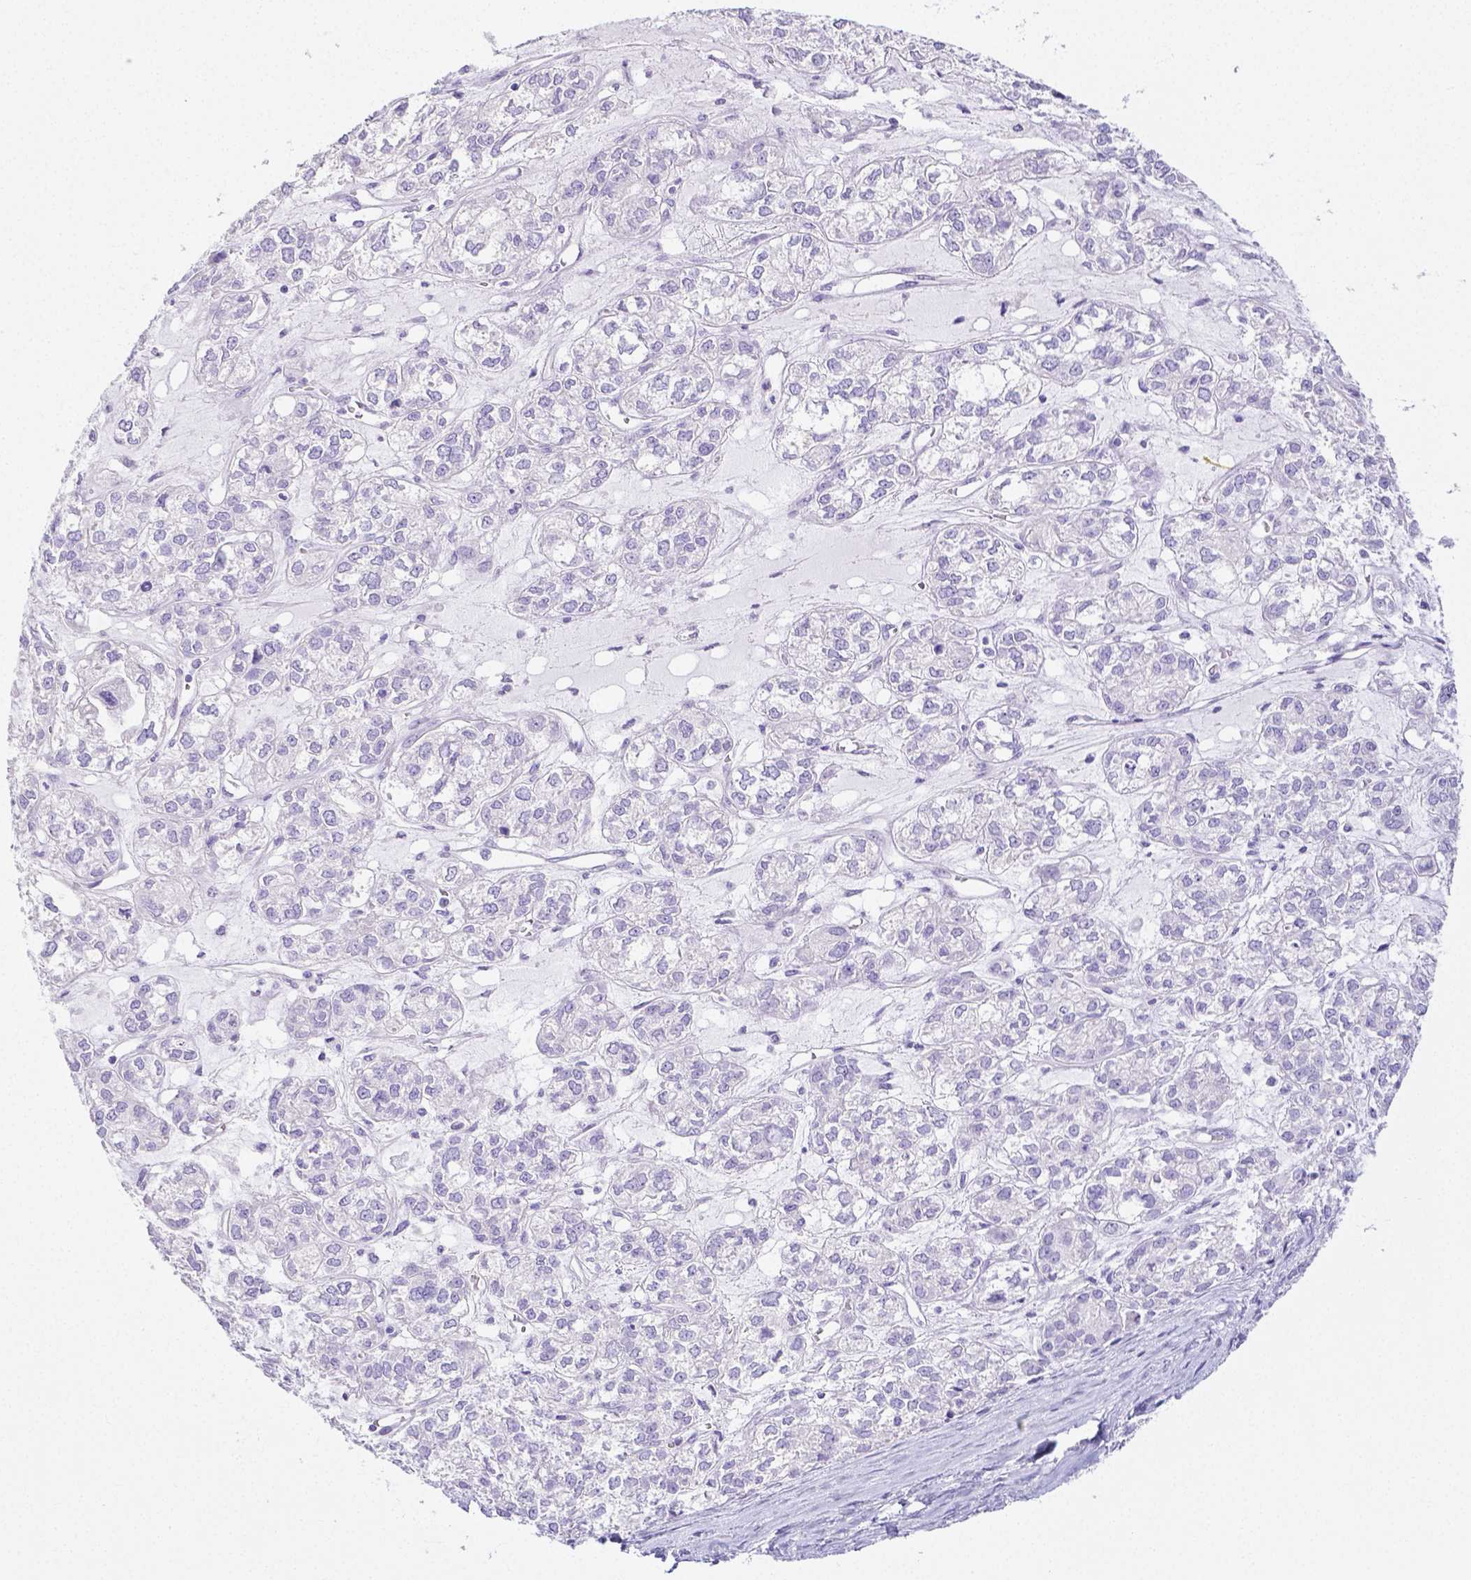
{"staining": {"intensity": "negative", "quantity": "none", "location": "none"}, "tissue": "ovarian cancer", "cell_type": "Tumor cells", "image_type": "cancer", "snomed": [{"axis": "morphology", "description": "Carcinoma, endometroid"}, {"axis": "topography", "description": "Ovary"}], "caption": "Protein analysis of ovarian endometroid carcinoma demonstrates no significant staining in tumor cells.", "gene": "ARHGAP36", "patient": {"sex": "female", "age": 64}}